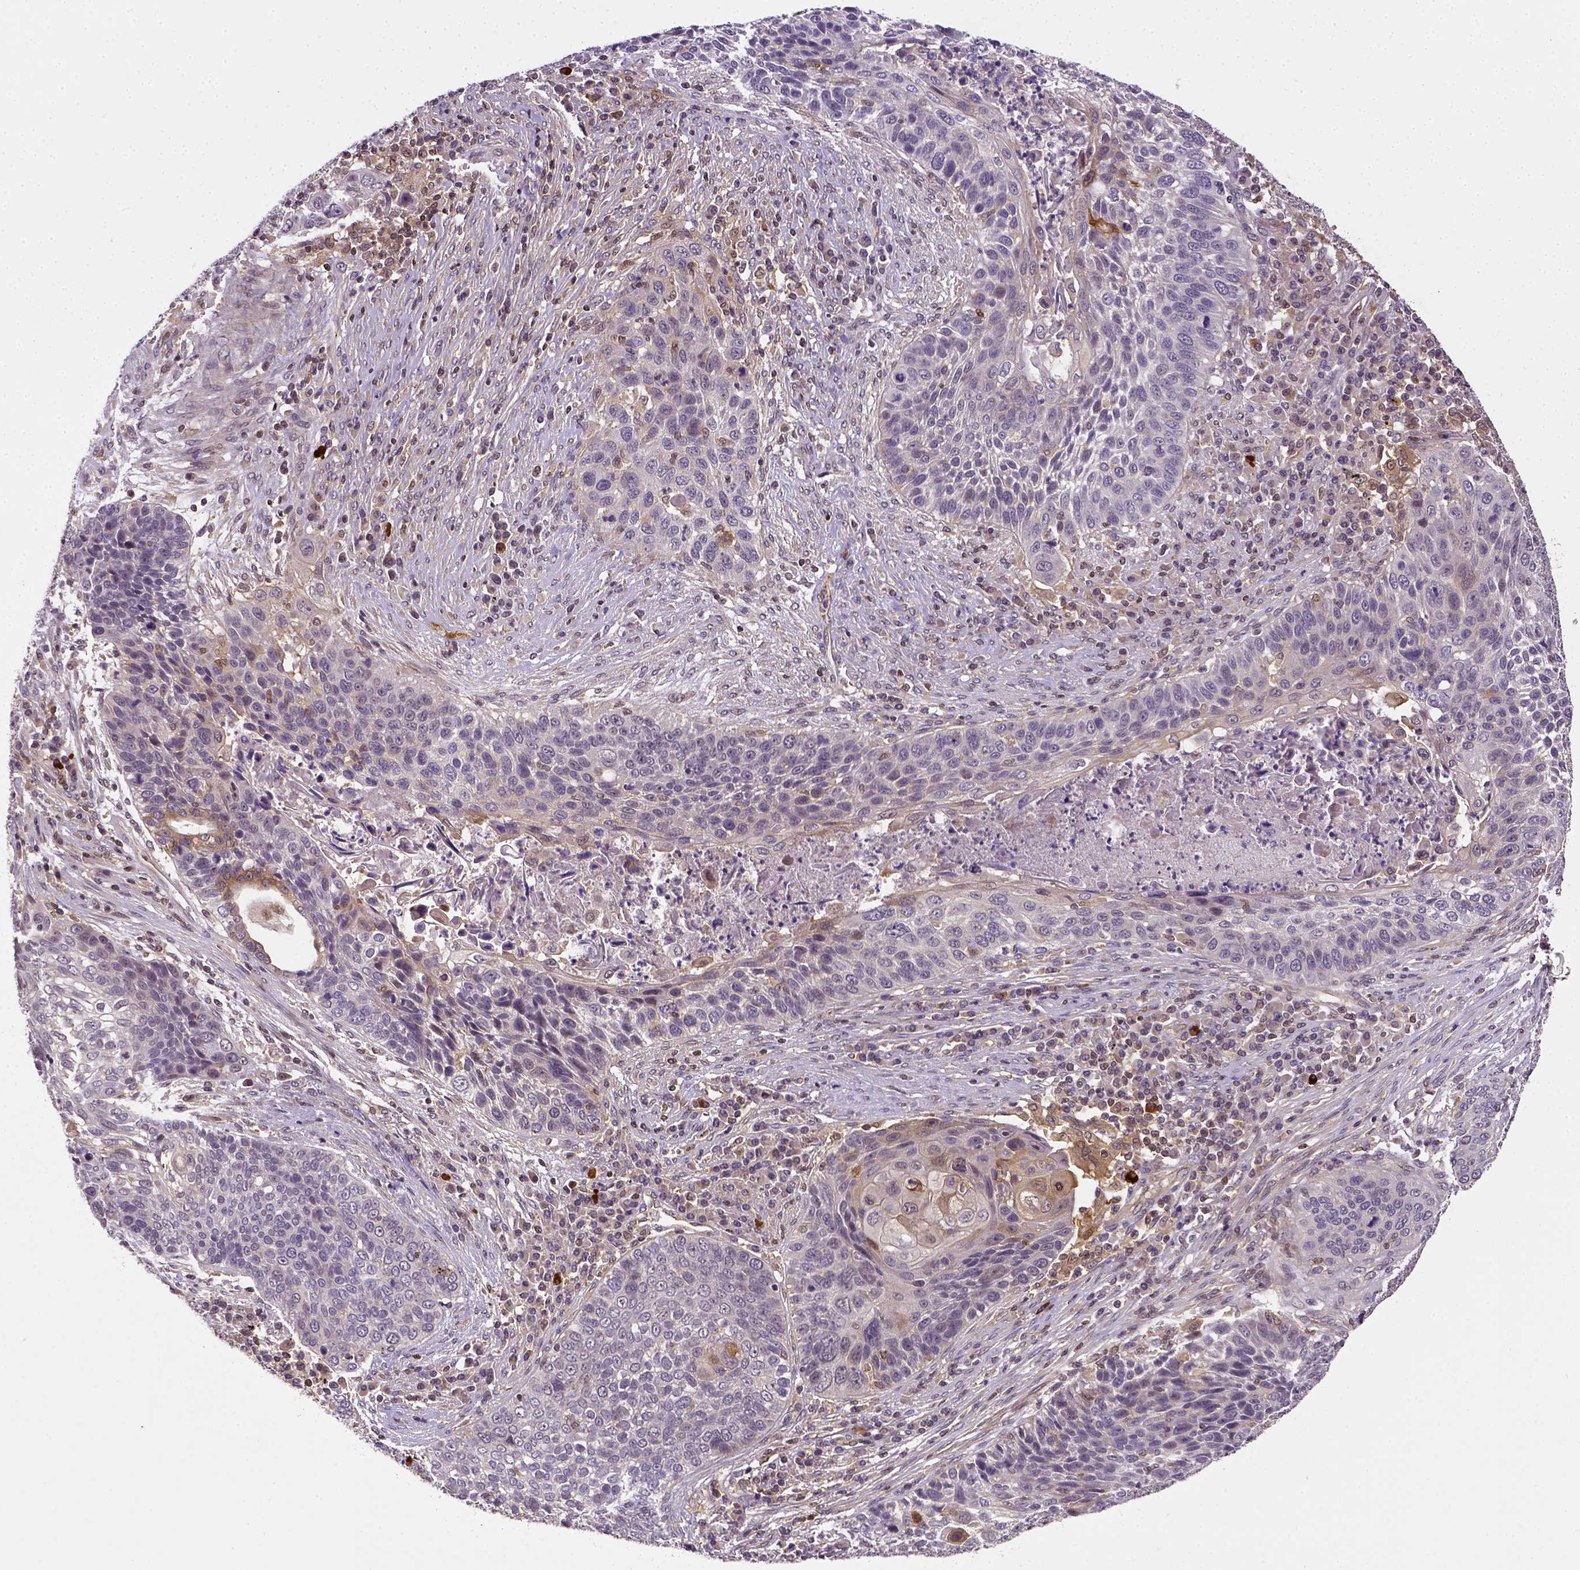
{"staining": {"intensity": "negative", "quantity": "none", "location": "none"}, "tissue": "lung cancer", "cell_type": "Tumor cells", "image_type": "cancer", "snomed": [{"axis": "morphology", "description": "Squamous cell carcinoma, NOS"}, {"axis": "morphology", "description": "Squamous cell carcinoma, metastatic, NOS"}, {"axis": "topography", "description": "Lung"}, {"axis": "topography", "description": "Pleura, NOS"}], "caption": "An IHC micrograph of squamous cell carcinoma (lung) is shown. There is no staining in tumor cells of squamous cell carcinoma (lung).", "gene": "MATK", "patient": {"sex": "male", "age": 72}}